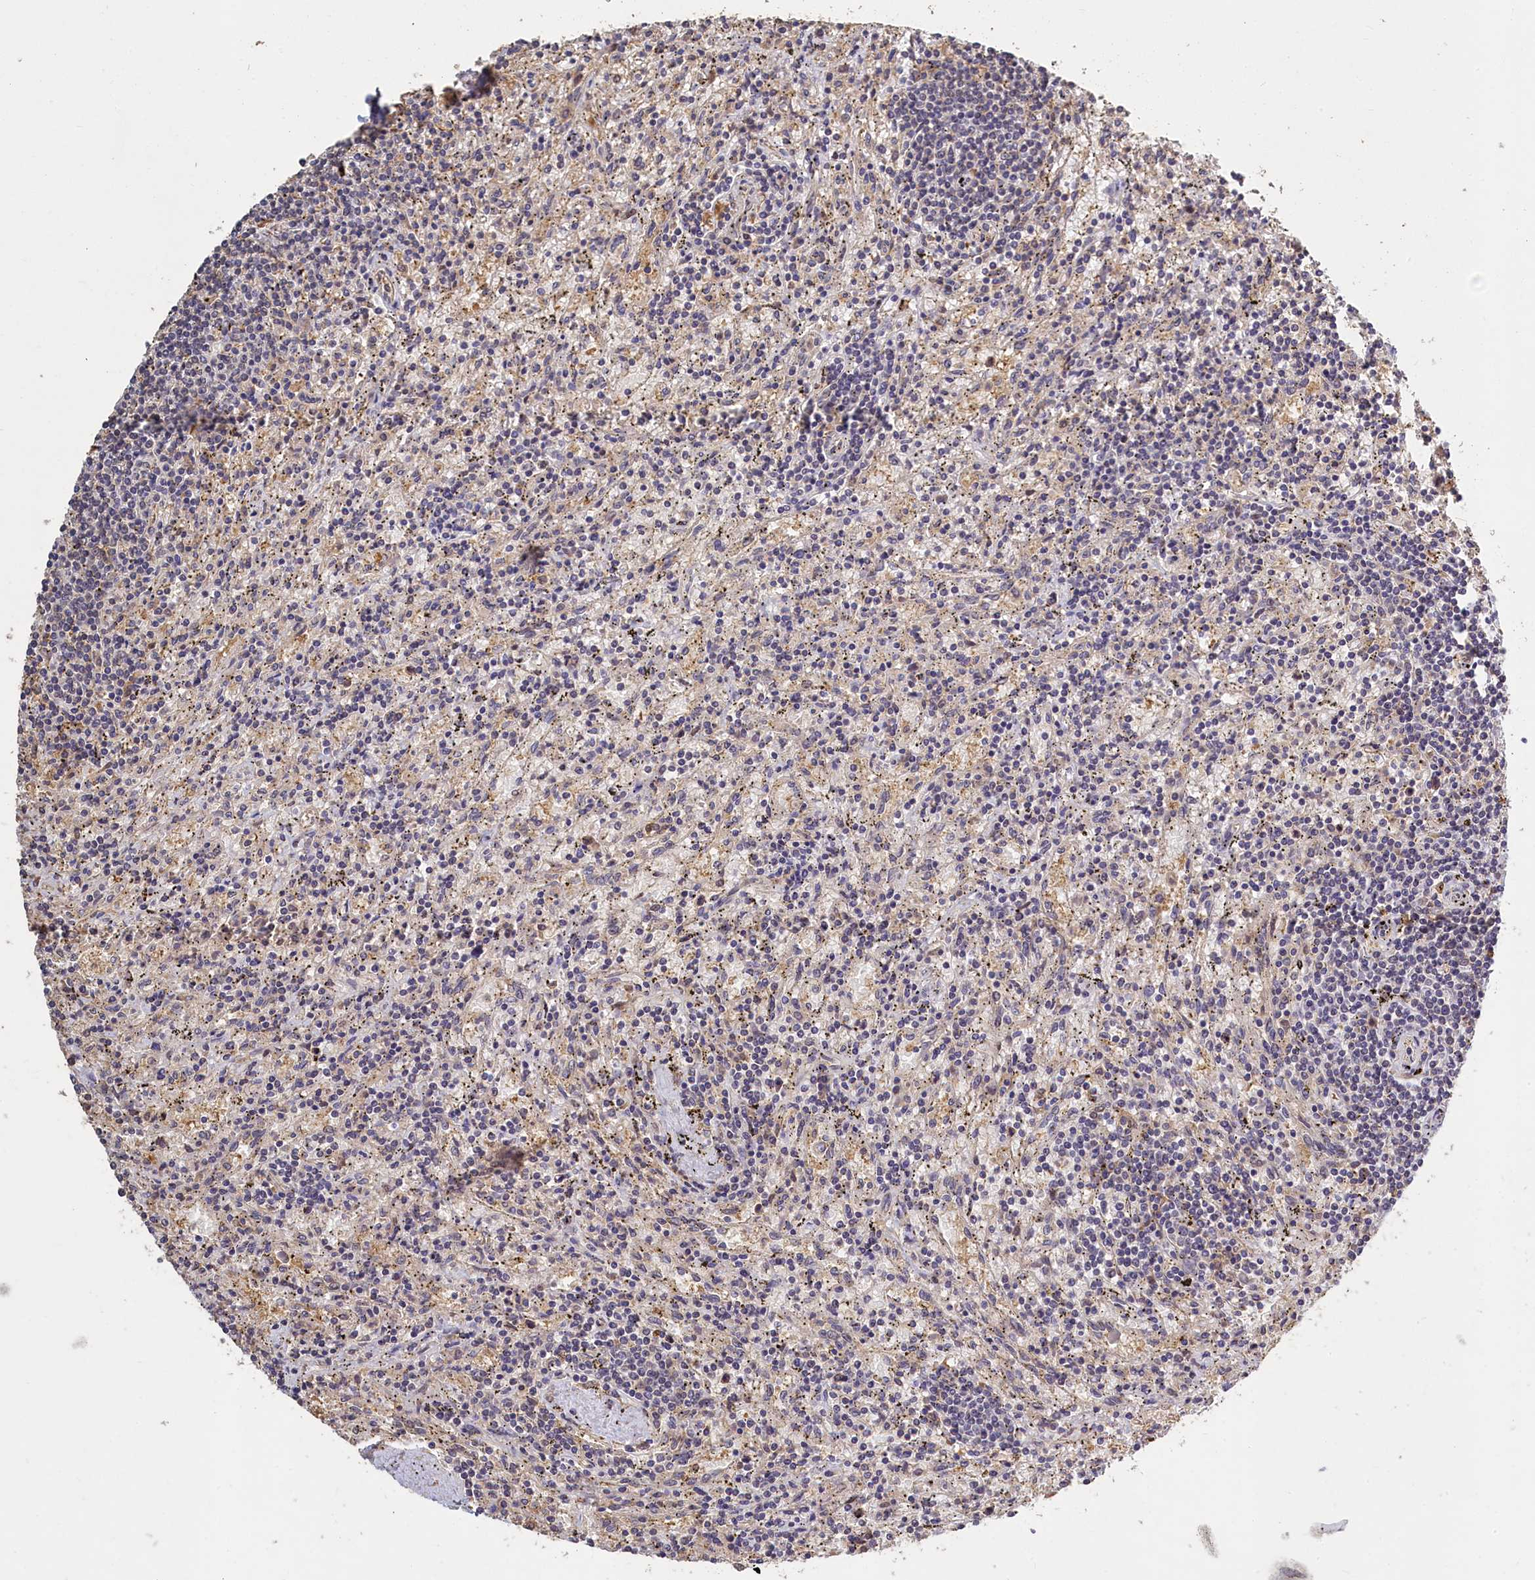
{"staining": {"intensity": "negative", "quantity": "none", "location": "none"}, "tissue": "lymphoma", "cell_type": "Tumor cells", "image_type": "cancer", "snomed": [{"axis": "morphology", "description": "Malignant lymphoma, non-Hodgkin's type, Low grade"}, {"axis": "topography", "description": "Spleen"}], "caption": "This micrograph is of lymphoma stained with IHC to label a protein in brown with the nuclei are counter-stained blue. There is no staining in tumor cells.", "gene": "UCHL3", "patient": {"sex": "male", "age": 76}}